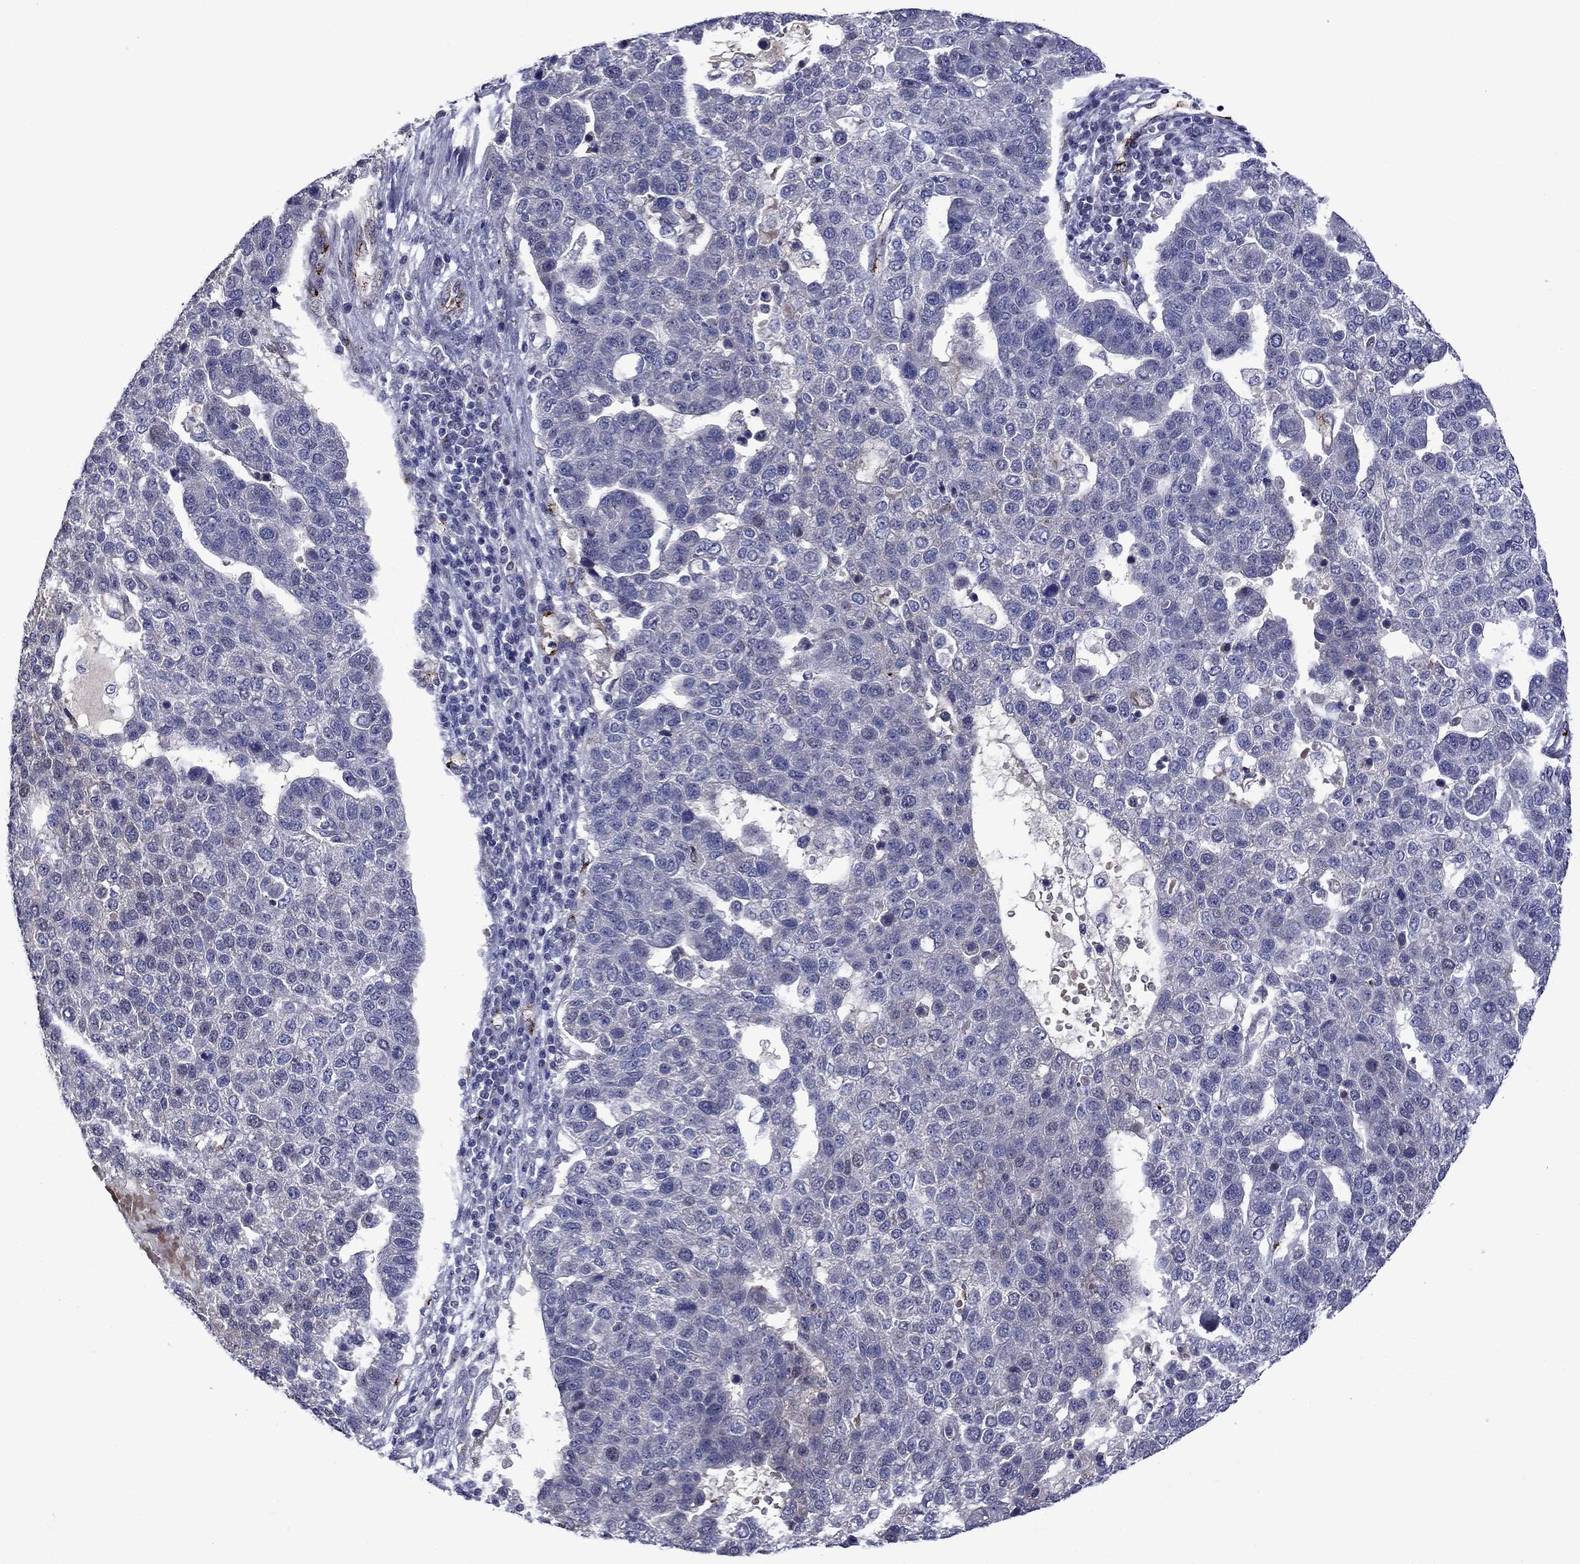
{"staining": {"intensity": "negative", "quantity": "none", "location": "none"}, "tissue": "pancreatic cancer", "cell_type": "Tumor cells", "image_type": "cancer", "snomed": [{"axis": "morphology", "description": "Adenocarcinoma, NOS"}, {"axis": "topography", "description": "Pancreas"}], "caption": "A photomicrograph of adenocarcinoma (pancreatic) stained for a protein shows no brown staining in tumor cells.", "gene": "SLITRK1", "patient": {"sex": "female", "age": 61}}